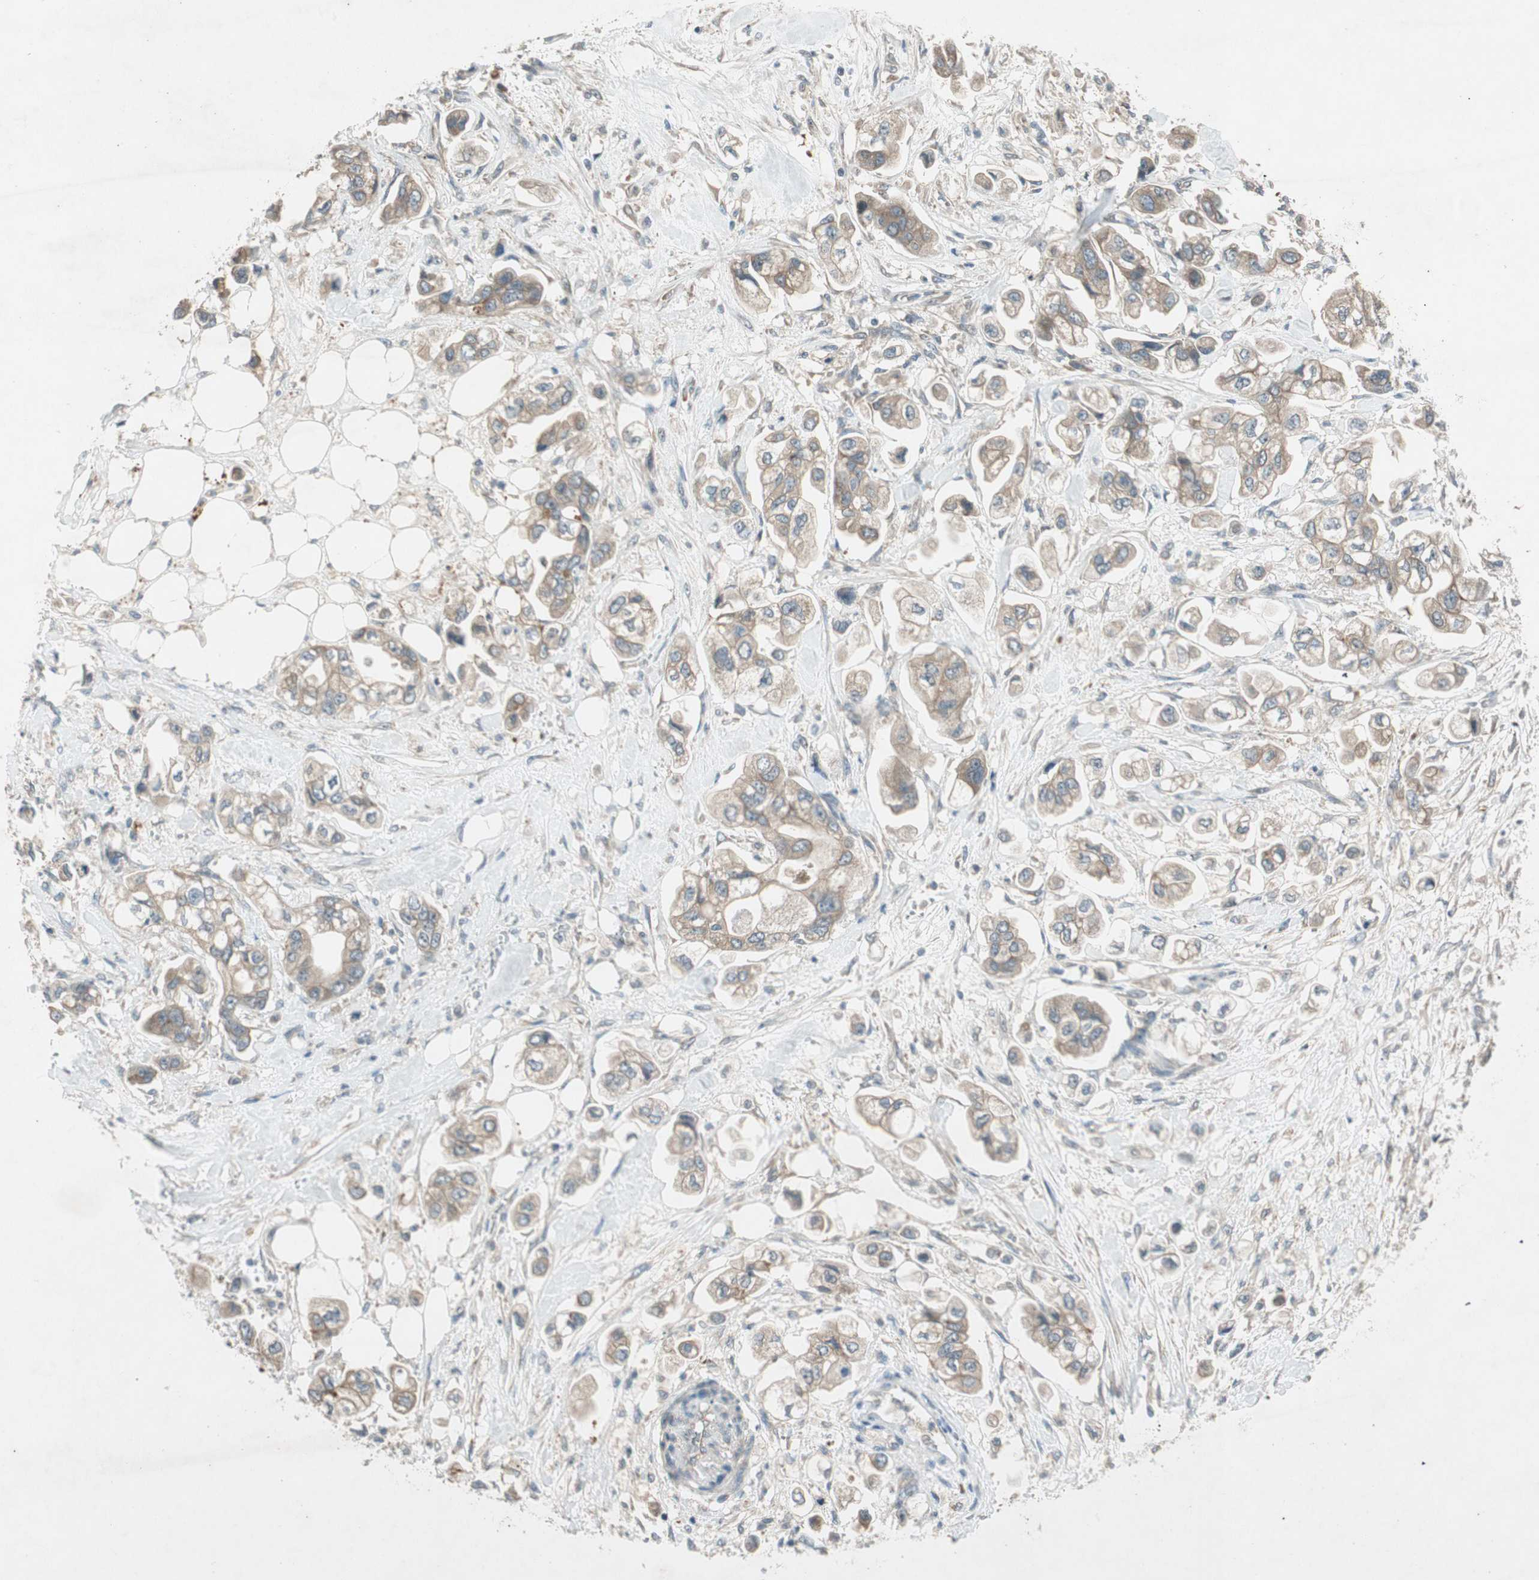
{"staining": {"intensity": "moderate", "quantity": ">75%", "location": "cytoplasmic/membranous"}, "tissue": "stomach cancer", "cell_type": "Tumor cells", "image_type": "cancer", "snomed": [{"axis": "morphology", "description": "Adenocarcinoma, NOS"}, {"axis": "topography", "description": "Stomach"}], "caption": "Human stomach cancer (adenocarcinoma) stained with a protein marker displays moderate staining in tumor cells.", "gene": "NCLN", "patient": {"sex": "male", "age": 62}}